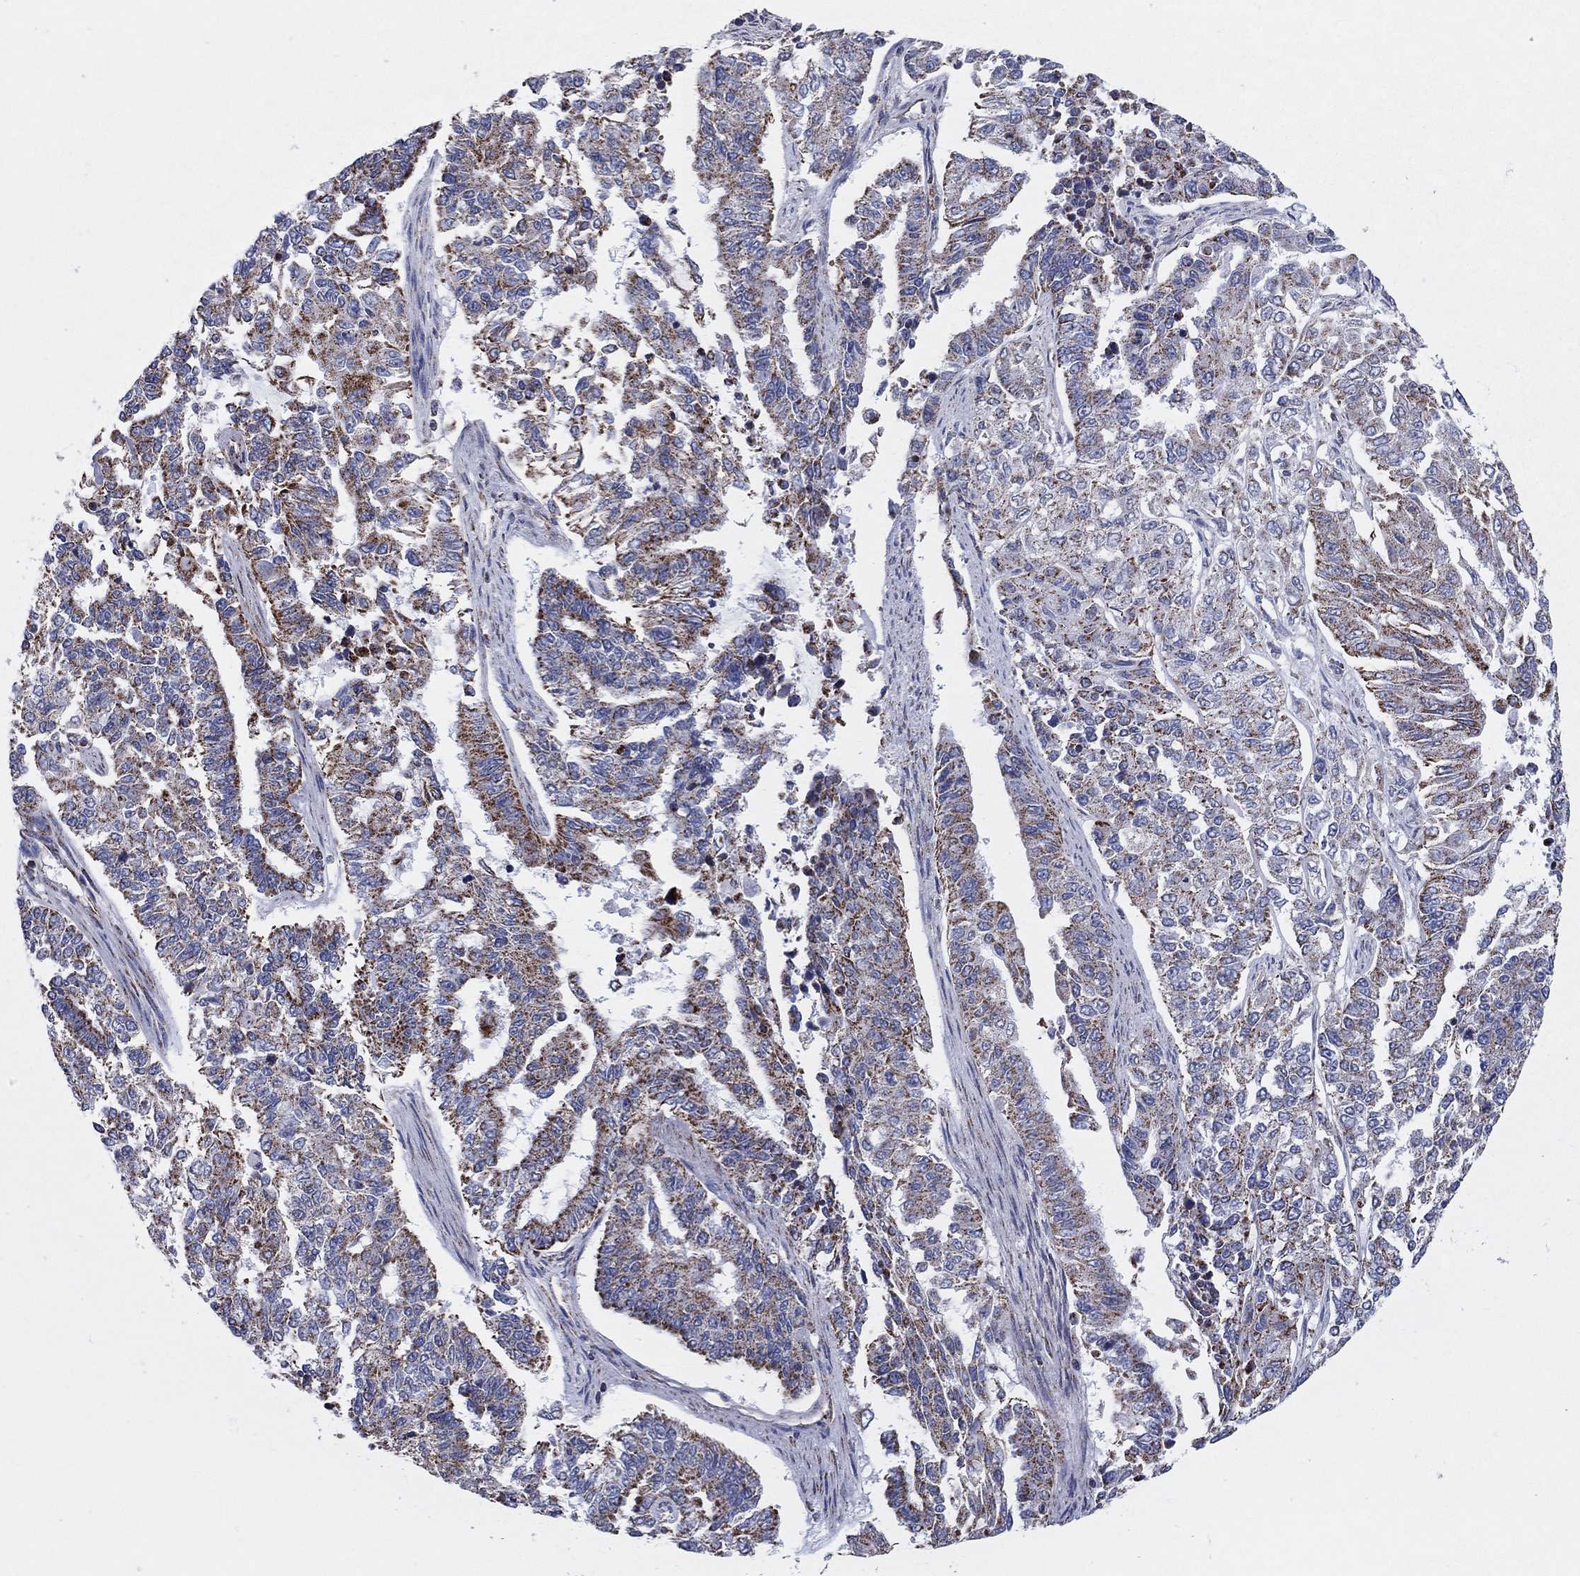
{"staining": {"intensity": "strong", "quantity": "25%-75%", "location": "cytoplasmic/membranous"}, "tissue": "endometrial cancer", "cell_type": "Tumor cells", "image_type": "cancer", "snomed": [{"axis": "morphology", "description": "Adenocarcinoma, NOS"}, {"axis": "topography", "description": "Uterus"}], "caption": "A high amount of strong cytoplasmic/membranous expression is seen in about 25%-75% of tumor cells in endometrial cancer tissue. The staining is performed using DAB (3,3'-diaminobenzidine) brown chromogen to label protein expression. The nuclei are counter-stained blue using hematoxylin.", "gene": "KISS1R", "patient": {"sex": "female", "age": 59}}